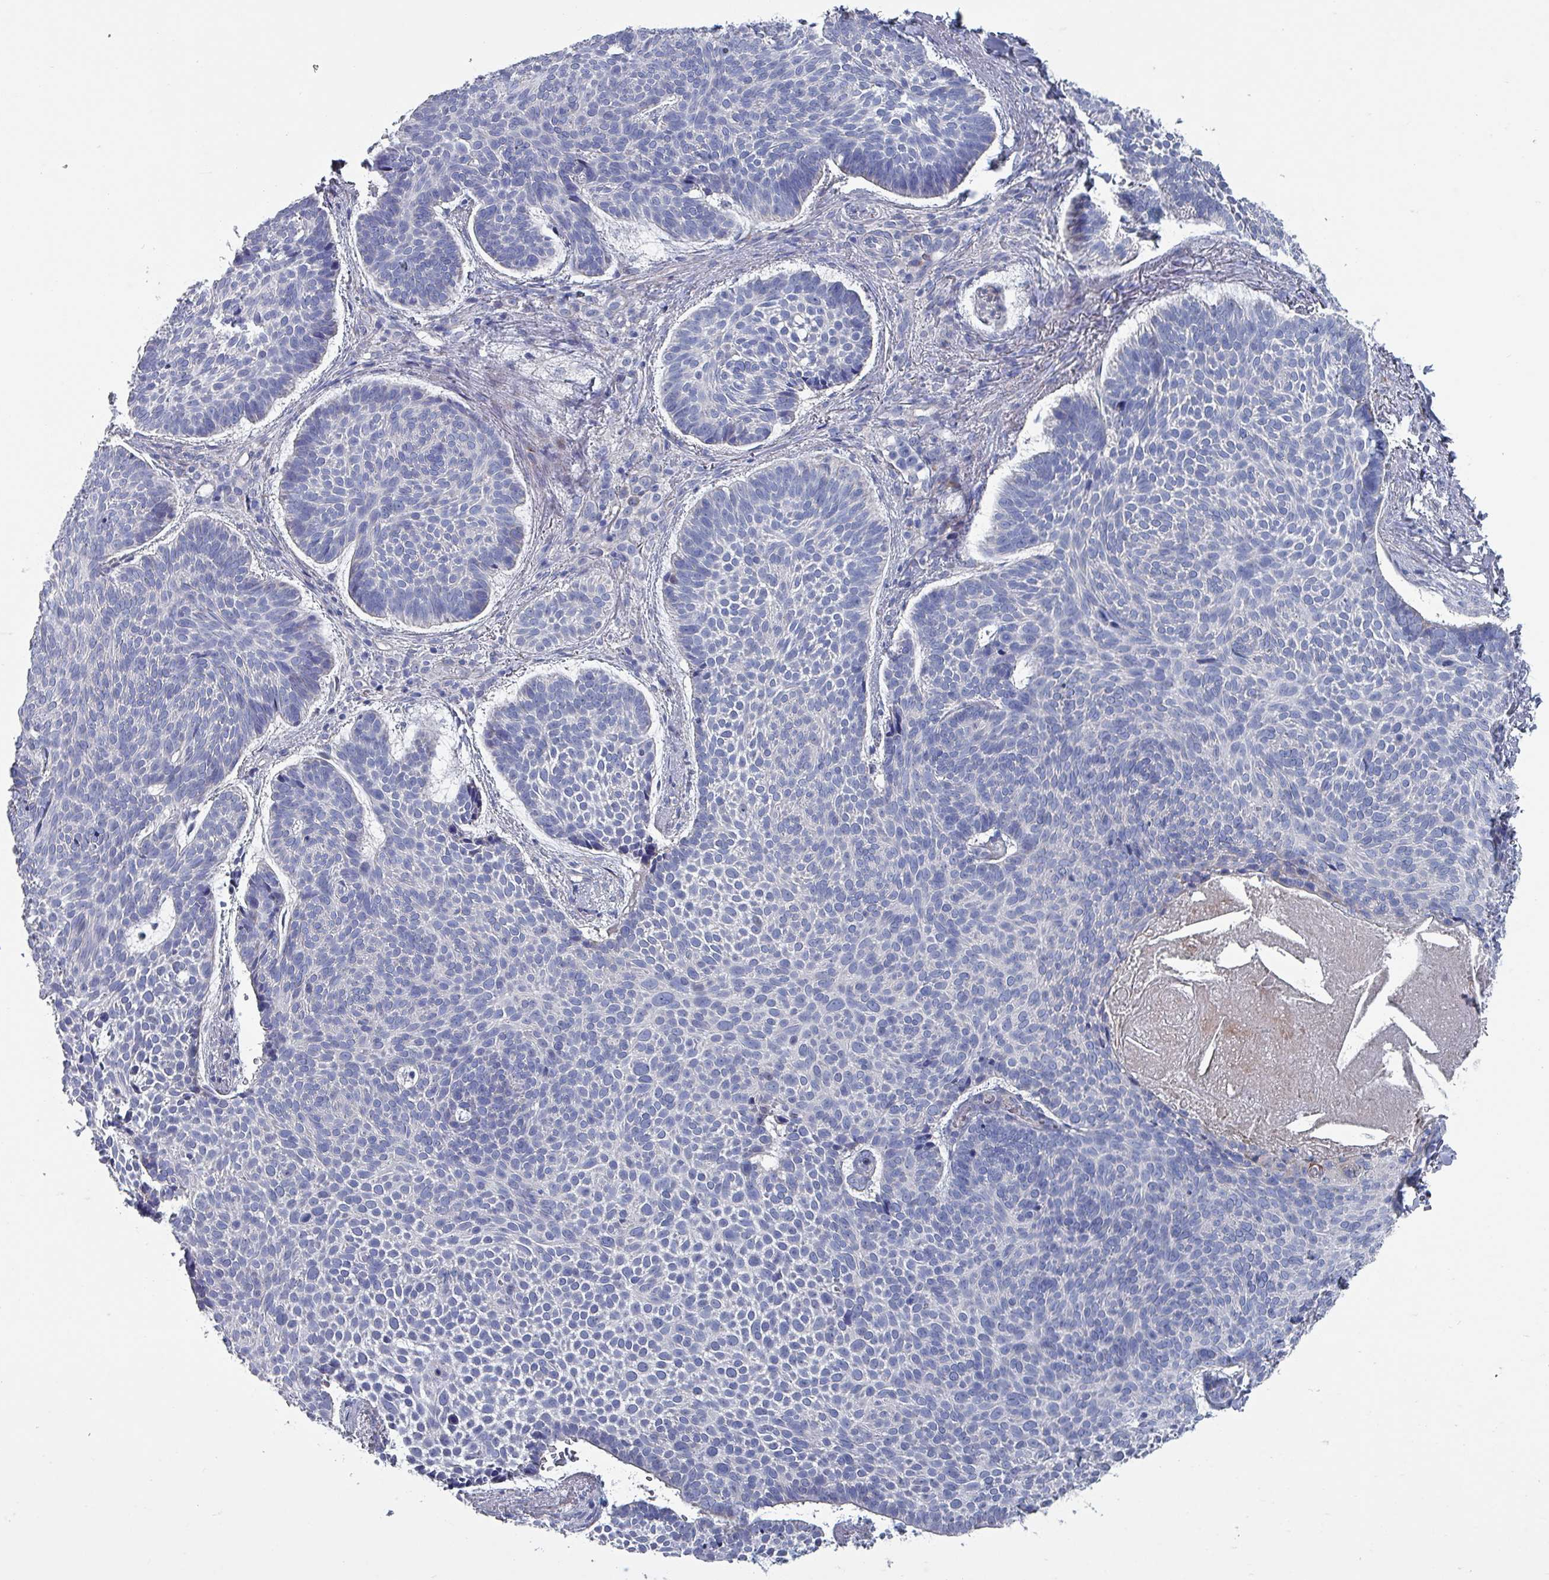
{"staining": {"intensity": "negative", "quantity": "none", "location": "none"}, "tissue": "skin cancer", "cell_type": "Tumor cells", "image_type": "cancer", "snomed": [{"axis": "morphology", "description": "Basal cell carcinoma"}, {"axis": "topography", "description": "Skin"}], "caption": "Protein analysis of skin cancer shows no significant staining in tumor cells.", "gene": "DRD5", "patient": {"sex": "male", "age": 70}}